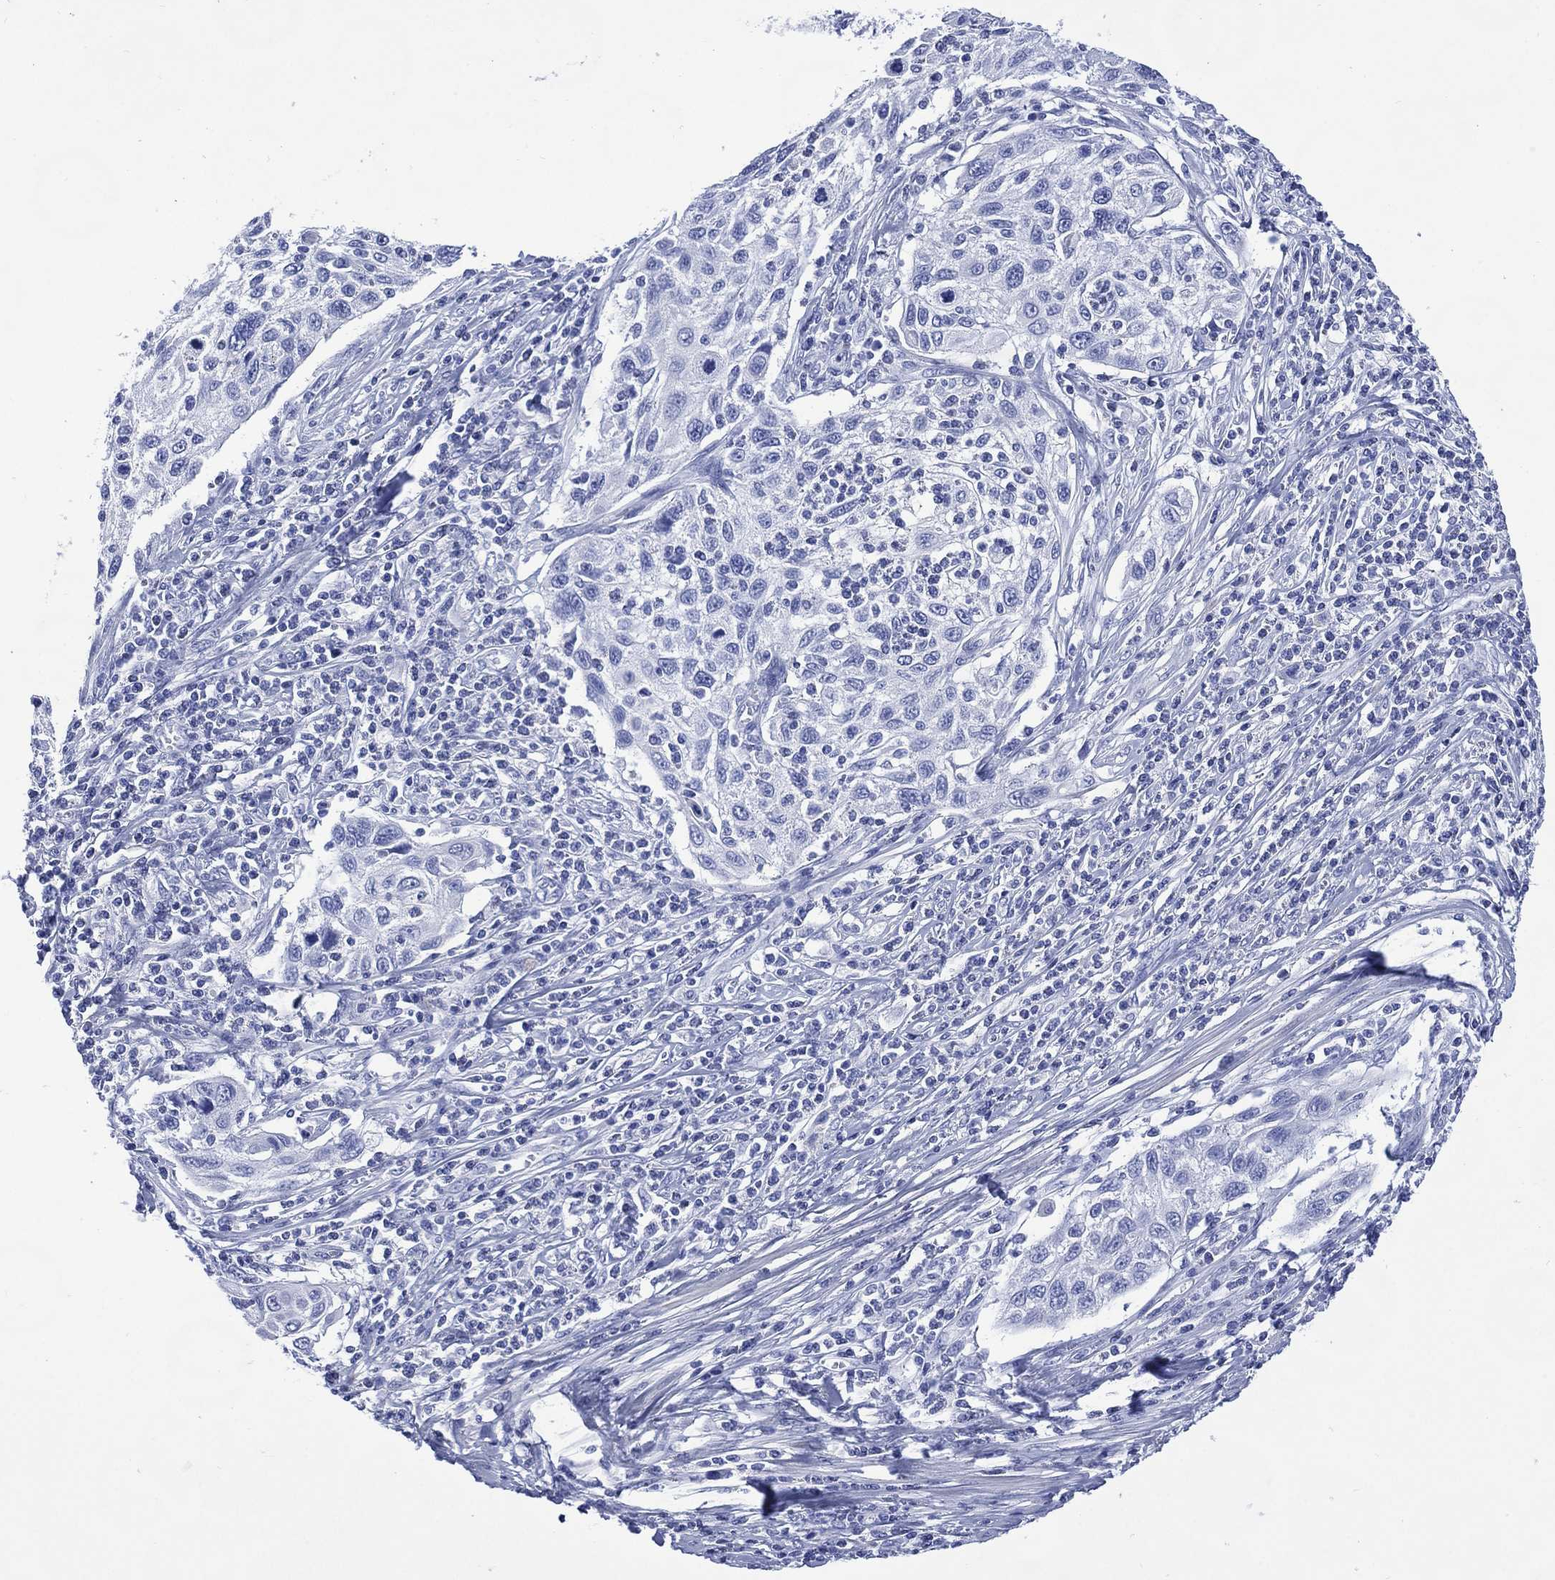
{"staining": {"intensity": "negative", "quantity": "none", "location": "none"}, "tissue": "cervical cancer", "cell_type": "Tumor cells", "image_type": "cancer", "snomed": [{"axis": "morphology", "description": "Squamous cell carcinoma, NOS"}, {"axis": "topography", "description": "Cervix"}], "caption": "The immunohistochemistry histopathology image has no significant staining in tumor cells of cervical squamous cell carcinoma tissue.", "gene": "SHCBP1L", "patient": {"sex": "female", "age": 70}}